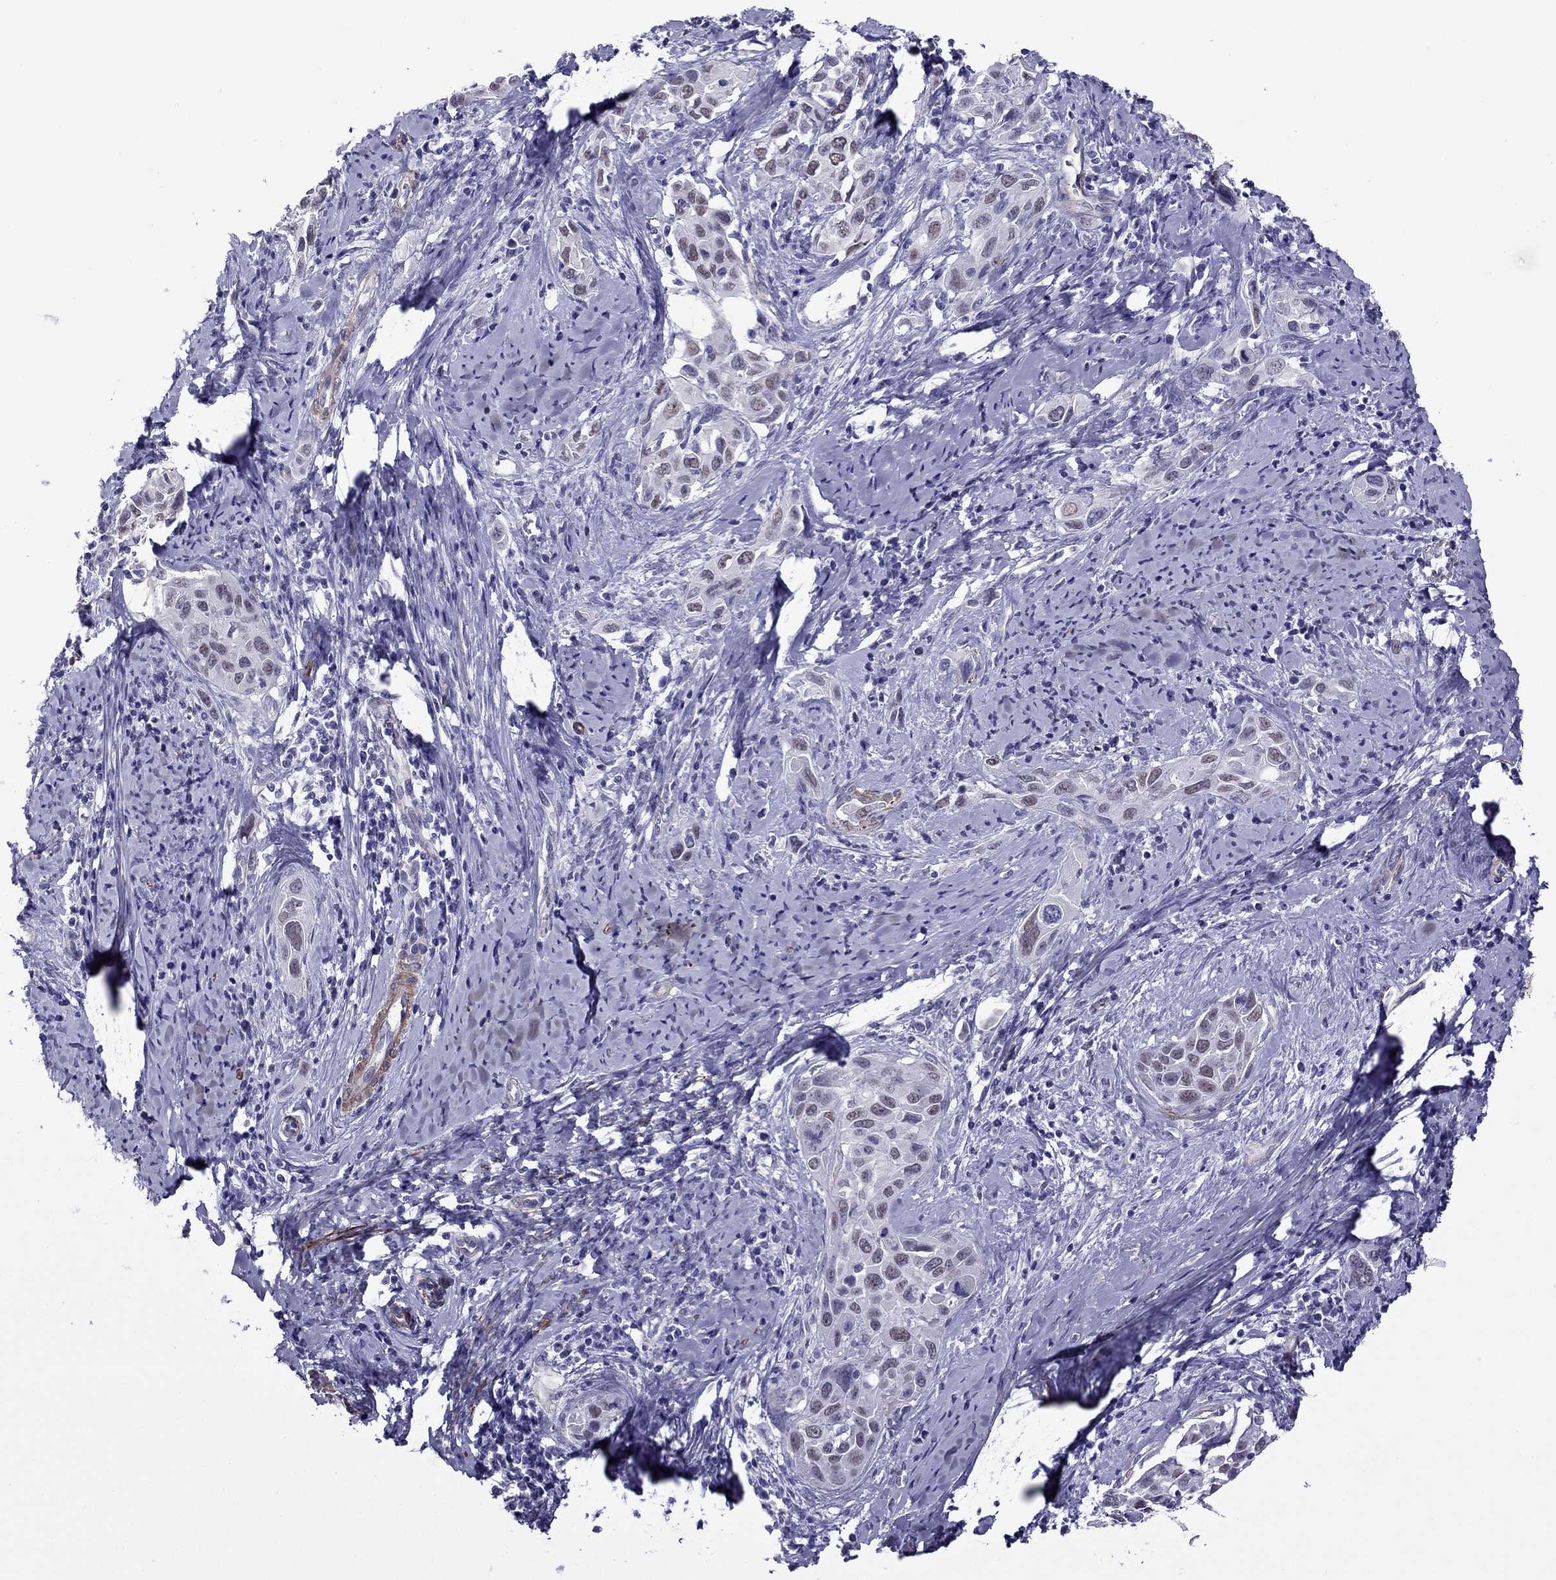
{"staining": {"intensity": "negative", "quantity": "none", "location": "none"}, "tissue": "cervical cancer", "cell_type": "Tumor cells", "image_type": "cancer", "snomed": [{"axis": "morphology", "description": "Squamous cell carcinoma, NOS"}, {"axis": "topography", "description": "Cervix"}], "caption": "An image of human cervical cancer (squamous cell carcinoma) is negative for staining in tumor cells.", "gene": "CHRNA5", "patient": {"sex": "female", "age": 51}}